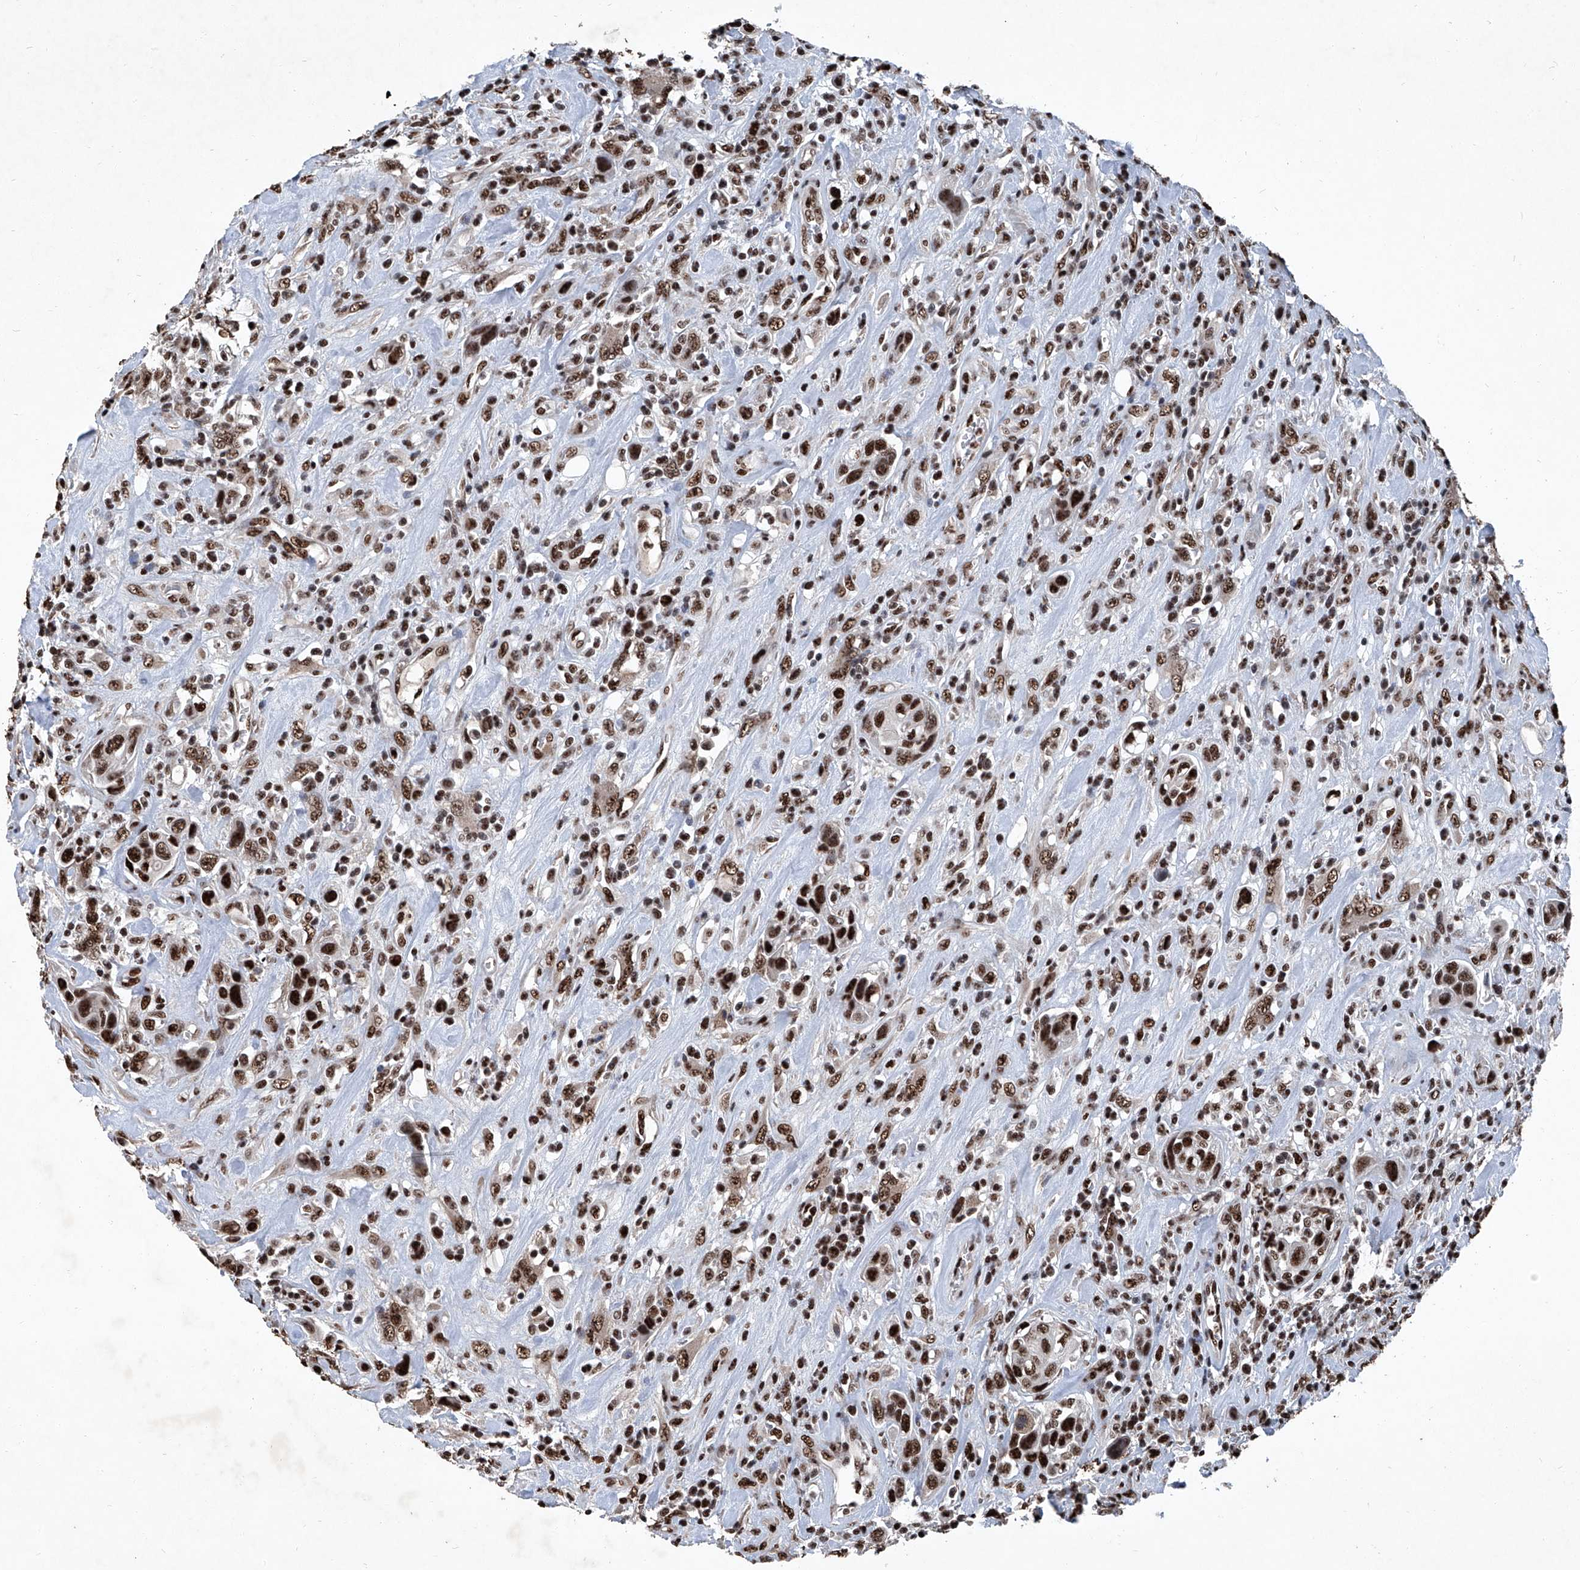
{"staining": {"intensity": "strong", "quantity": ">75%", "location": "nuclear"}, "tissue": "urothelial cancer", "cell_type": "Tumor cells", "image_type": "cancer", "snomed": [{"axis": "morphology", "description": "Urothelial carcinoma, High grade"}, {"axis": "topography", "description": "Urinary bladder"}], "caption": "High-power microscopy captured an immunohistochemistry image of urothelial carcinoma (high-grade), revealing strong nuclear staining in about >75% of tumor cells.", "gene": "DDX39B", "patient": {"sex": "male", "age": 50}}